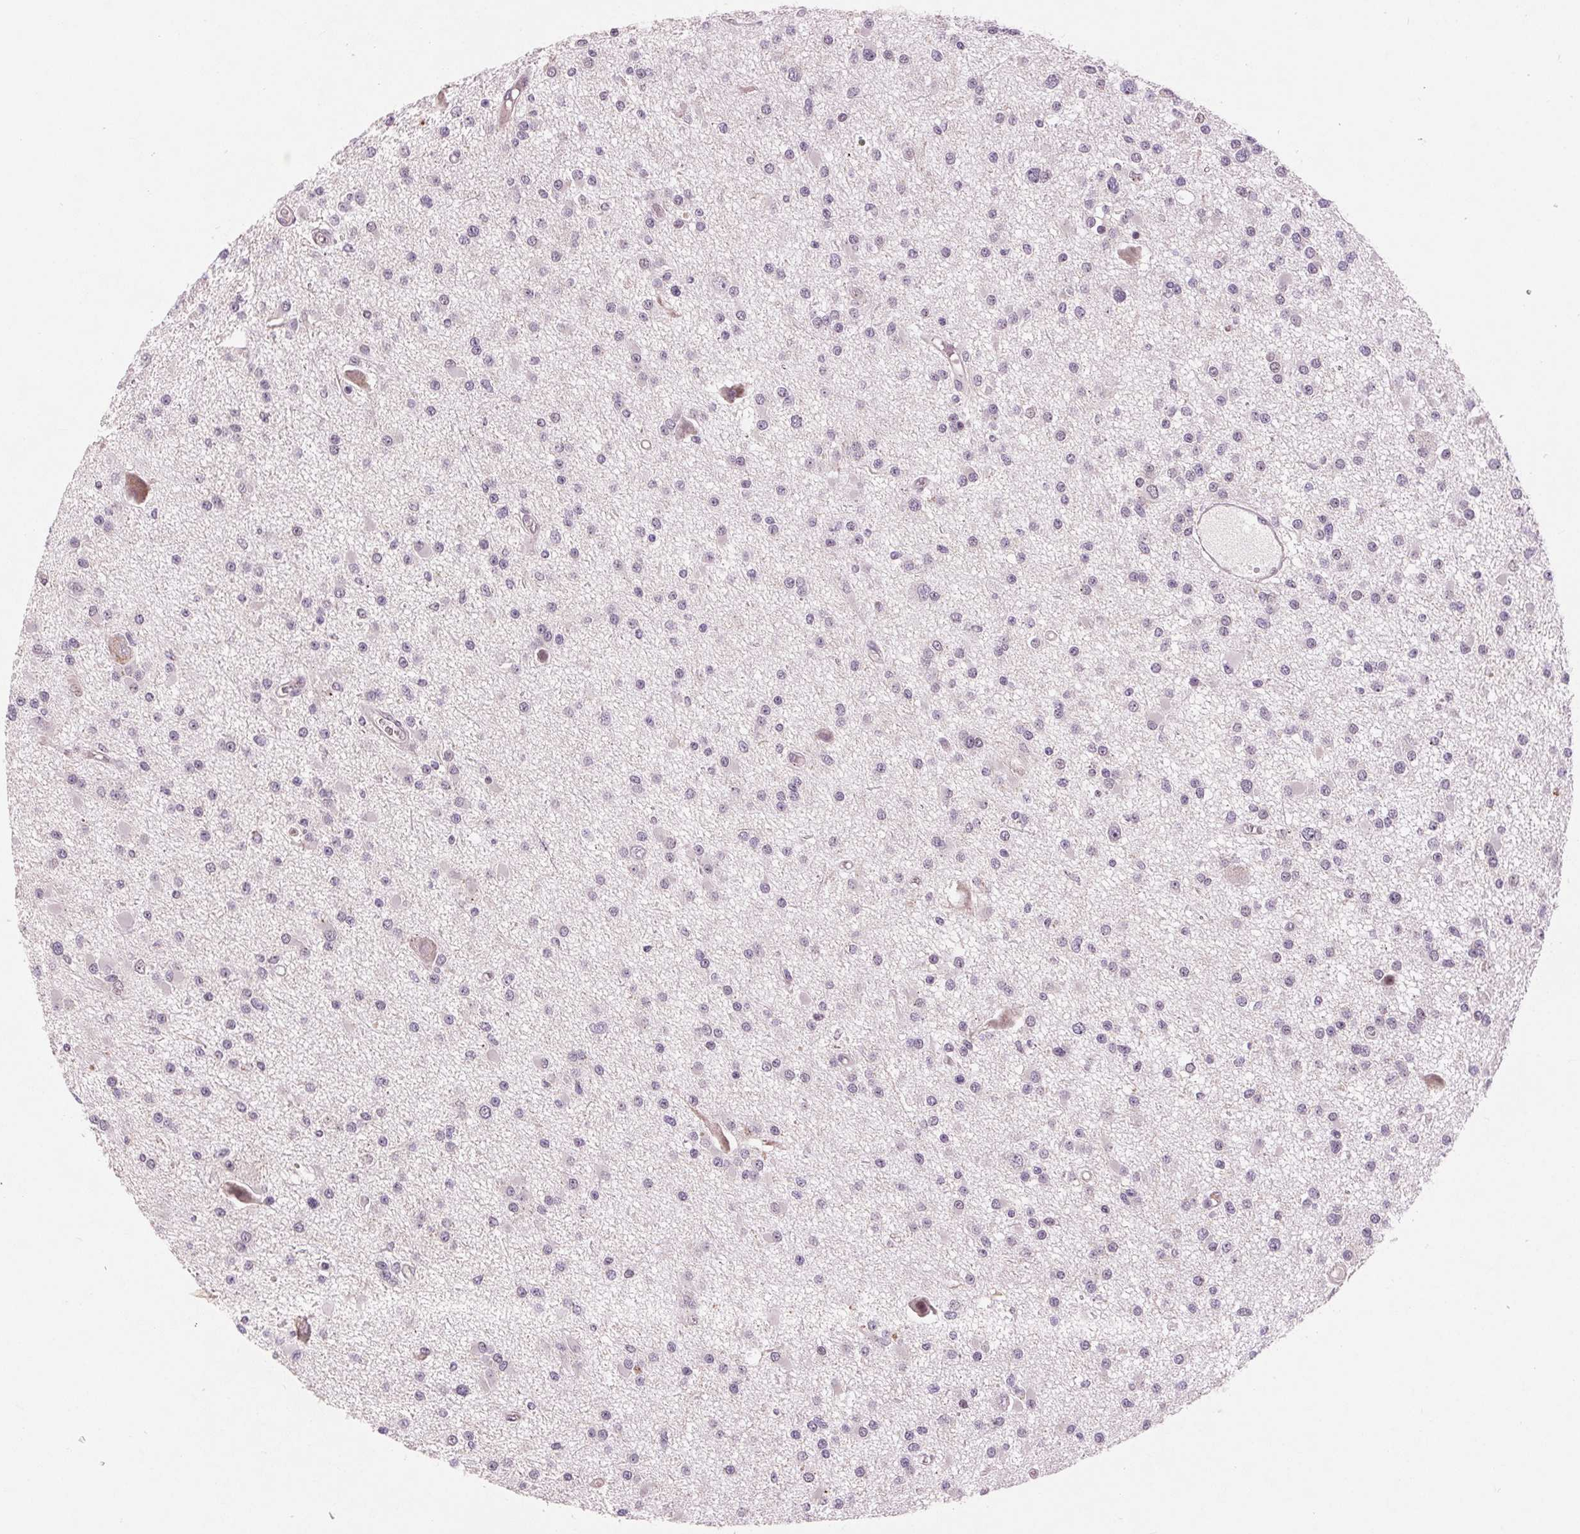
{"staining": {"intensity": "negative", "quantity": "none", "location": "none"}, "tissue": "glioma", "cell_type": "Tumor cells", "image_type": "cancer", "snomed": [{"axis": "morphology", "description": "Glioma, malignant, High grade"}, {"axis": "topography", "description": "Brain"}], "caption": "Human glioma stained for a protein using immunohistochemistry displays no staining in tumor cells.", "gene": "RANBP3L", "patient": {"sex": "male", "age": 54}}